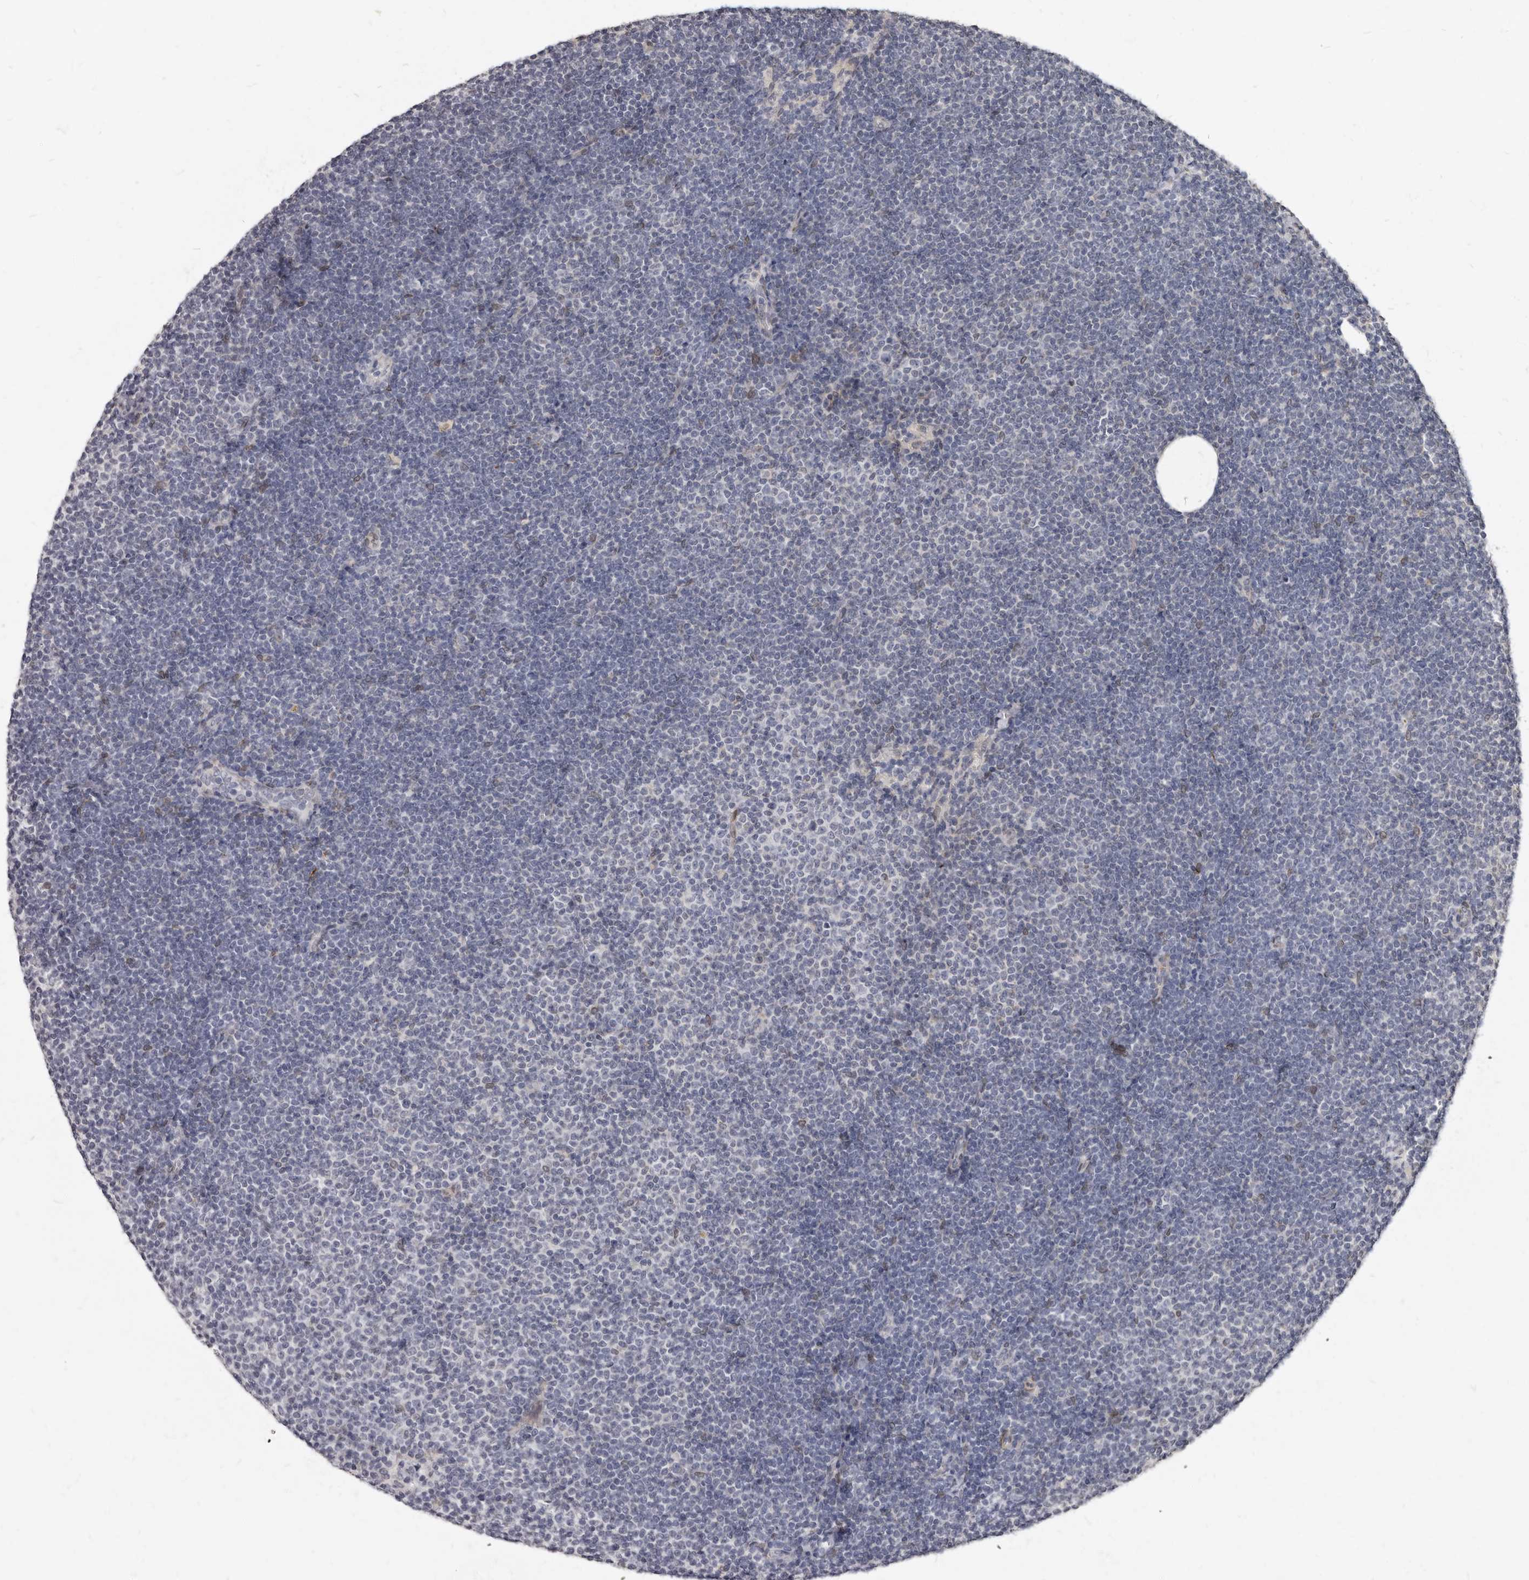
{"staining": {"intensity": "negative", "quantity": "none", "location": "none"}, "tissue": "lymphoma", "cell_type": "Tumor cells", "image_type": "cancer", "snomed": [{"axis": "morphology", "description": "Malignant lymphoma, non-Hodgkin's type, Low grade"}, {"axis": "topography", "description": "Lymph node"}], "caption": "An immunohistochemistry (IHC) micrograph of low-grade malignant lymphoma, non-Hodgkin's type is shown. There is no staining in tumor cells of low-grade malignant lymphoma, non-Hodgkin's type.", "gene": "MRGPRF", "patient": {"sex": "female", "age": 53}}